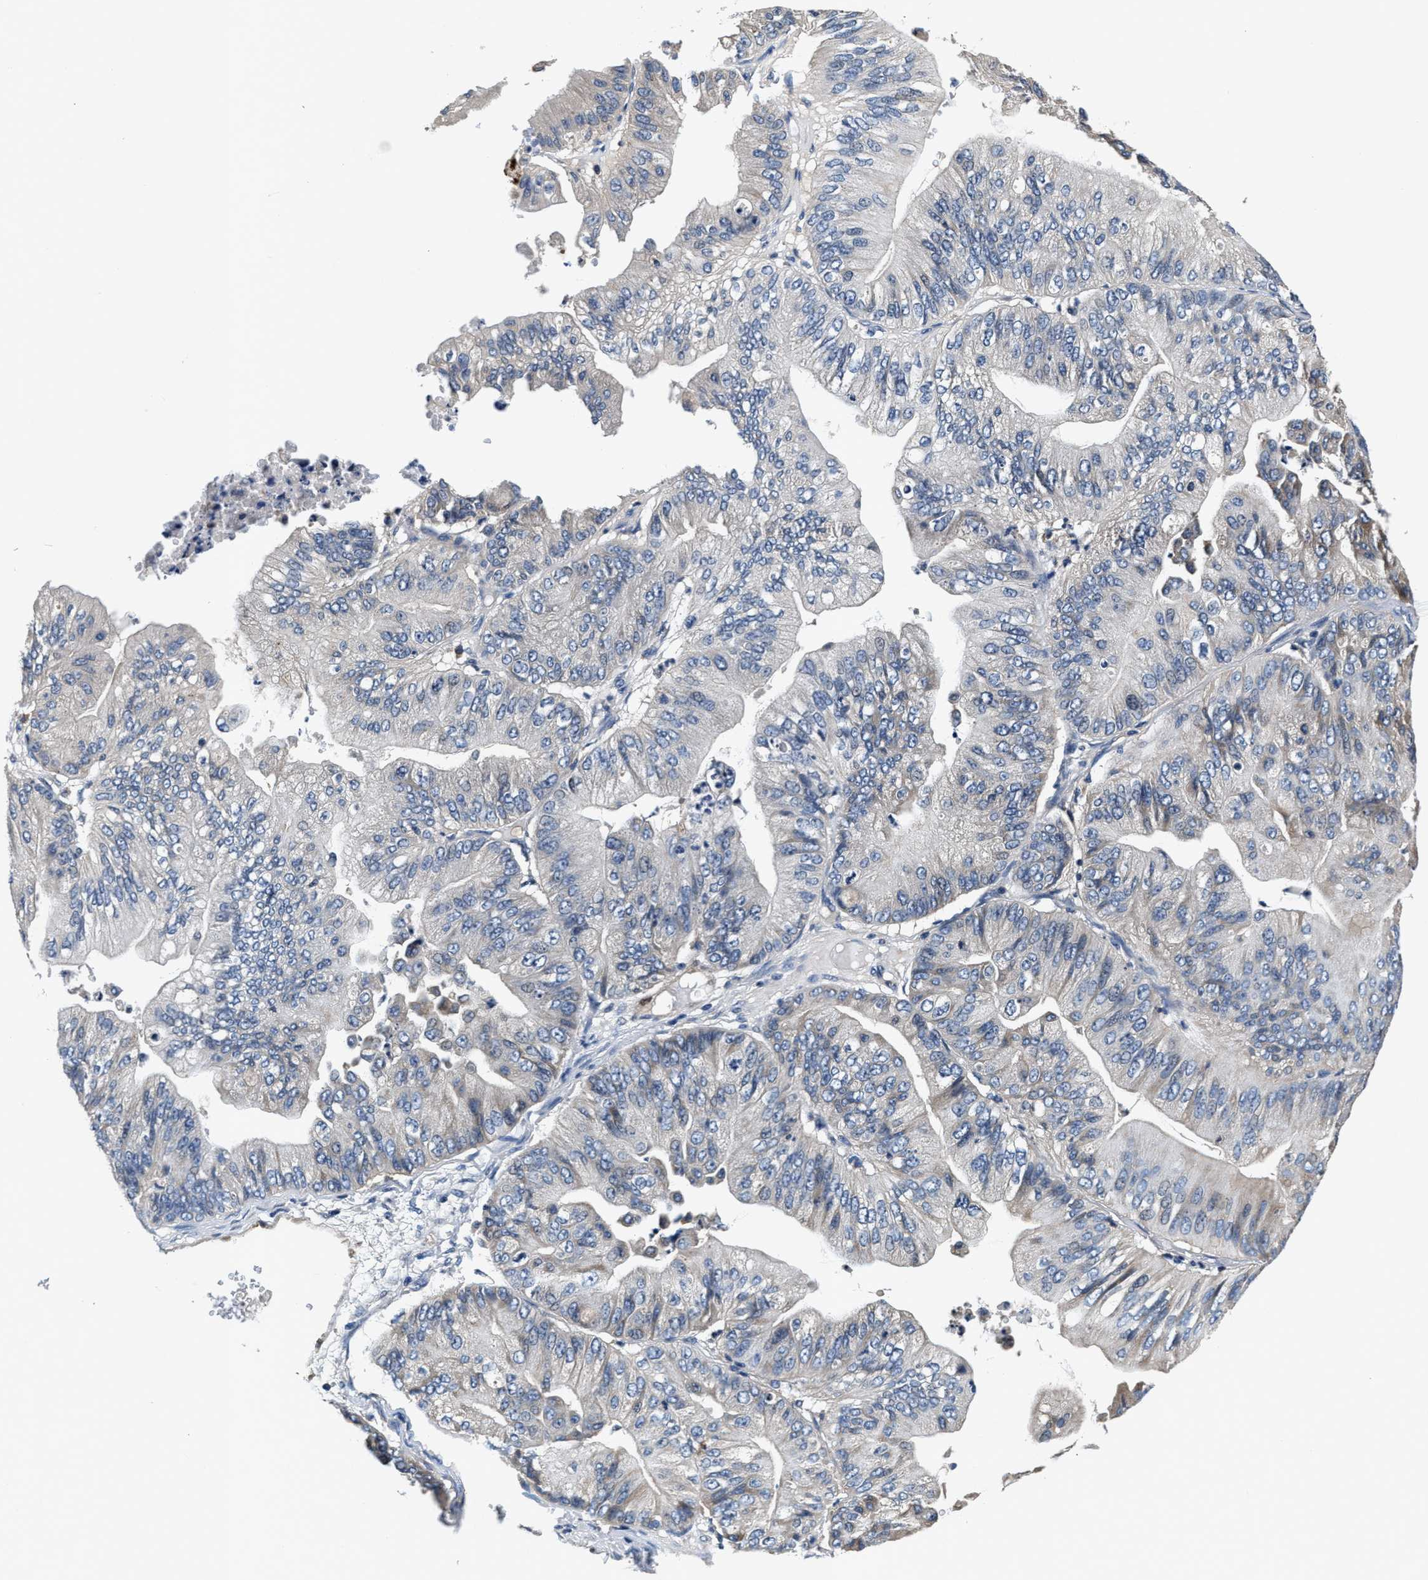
{"staining": {"intensity": "negative", "quantity": "none", "location": "none"}, "tissue": "ovarian cancer", "cell_type": "Tumor cells", "image_type": "cancer", "snomed": [{"axis": "morphology", "description": "Cystadenocarcinoma, mucinous, NOS"}, {"axis": "topography", "description": "Ovary"}], "caption": "High power microscopy photomicrograph of an IHC image of ovarian cancer, revealing no significant staining in tumor cells.", "gene": "ANKIB1", "patient": {"sex": "female", "age": 61}}